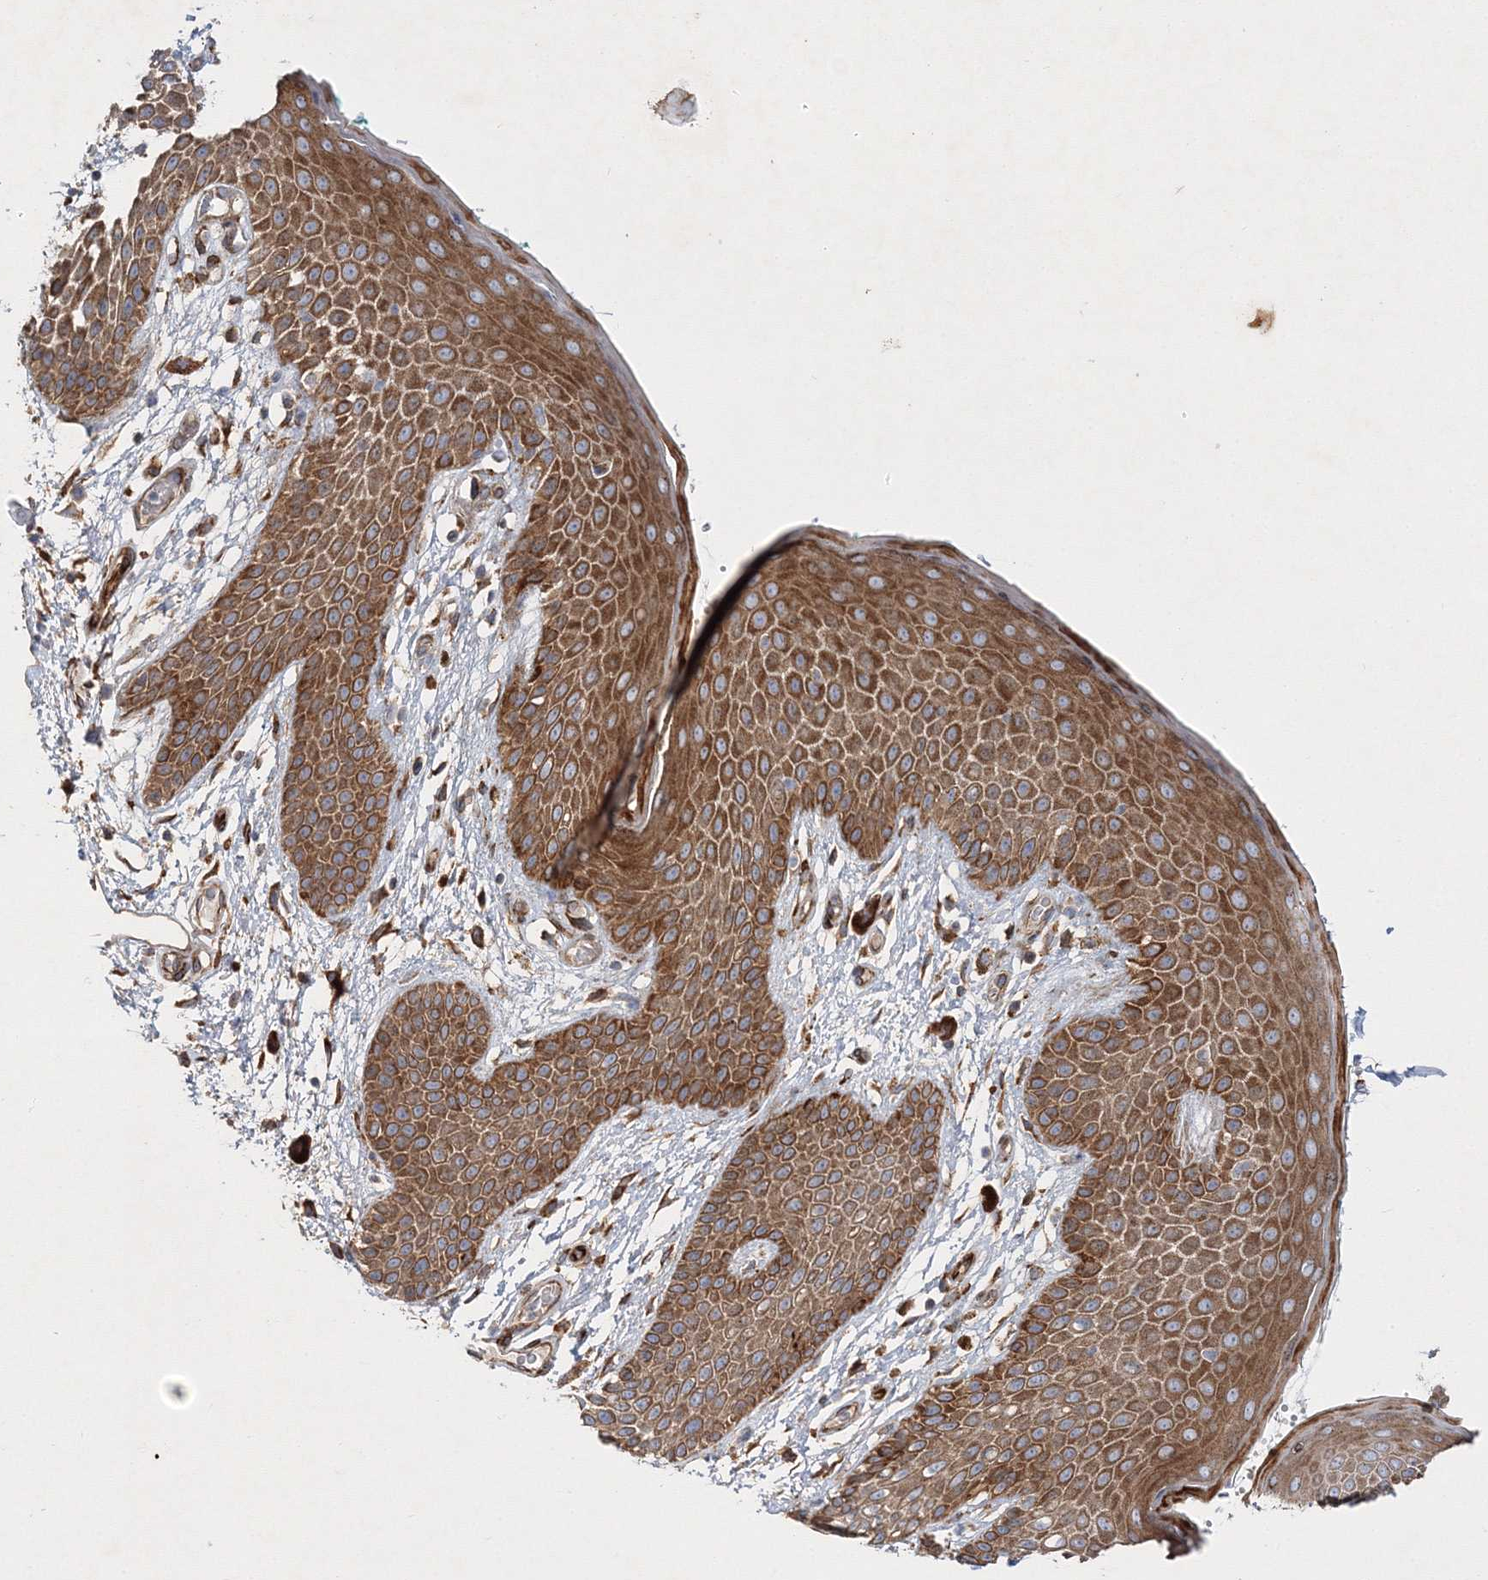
{"staining": {"intensity": "moderate", "quantity": ">75%", "location": "cytoplasmic/membranous"}, "tissue": "skin", "cell_type": "Epidermal cells", "image_type": "normal", "snomed": [{"axis": "morphology", "description": "Normal tissue, NOS"}, {"axis": "topography", "description": "Anal"}], "caption": "Epidermal cells exhibit moderate cytoplasmic/membranous positivity in about >75% of cells in normal skin.", "gene": "ZFYVE16", "patient": {"sex": "male", "age": 74}}